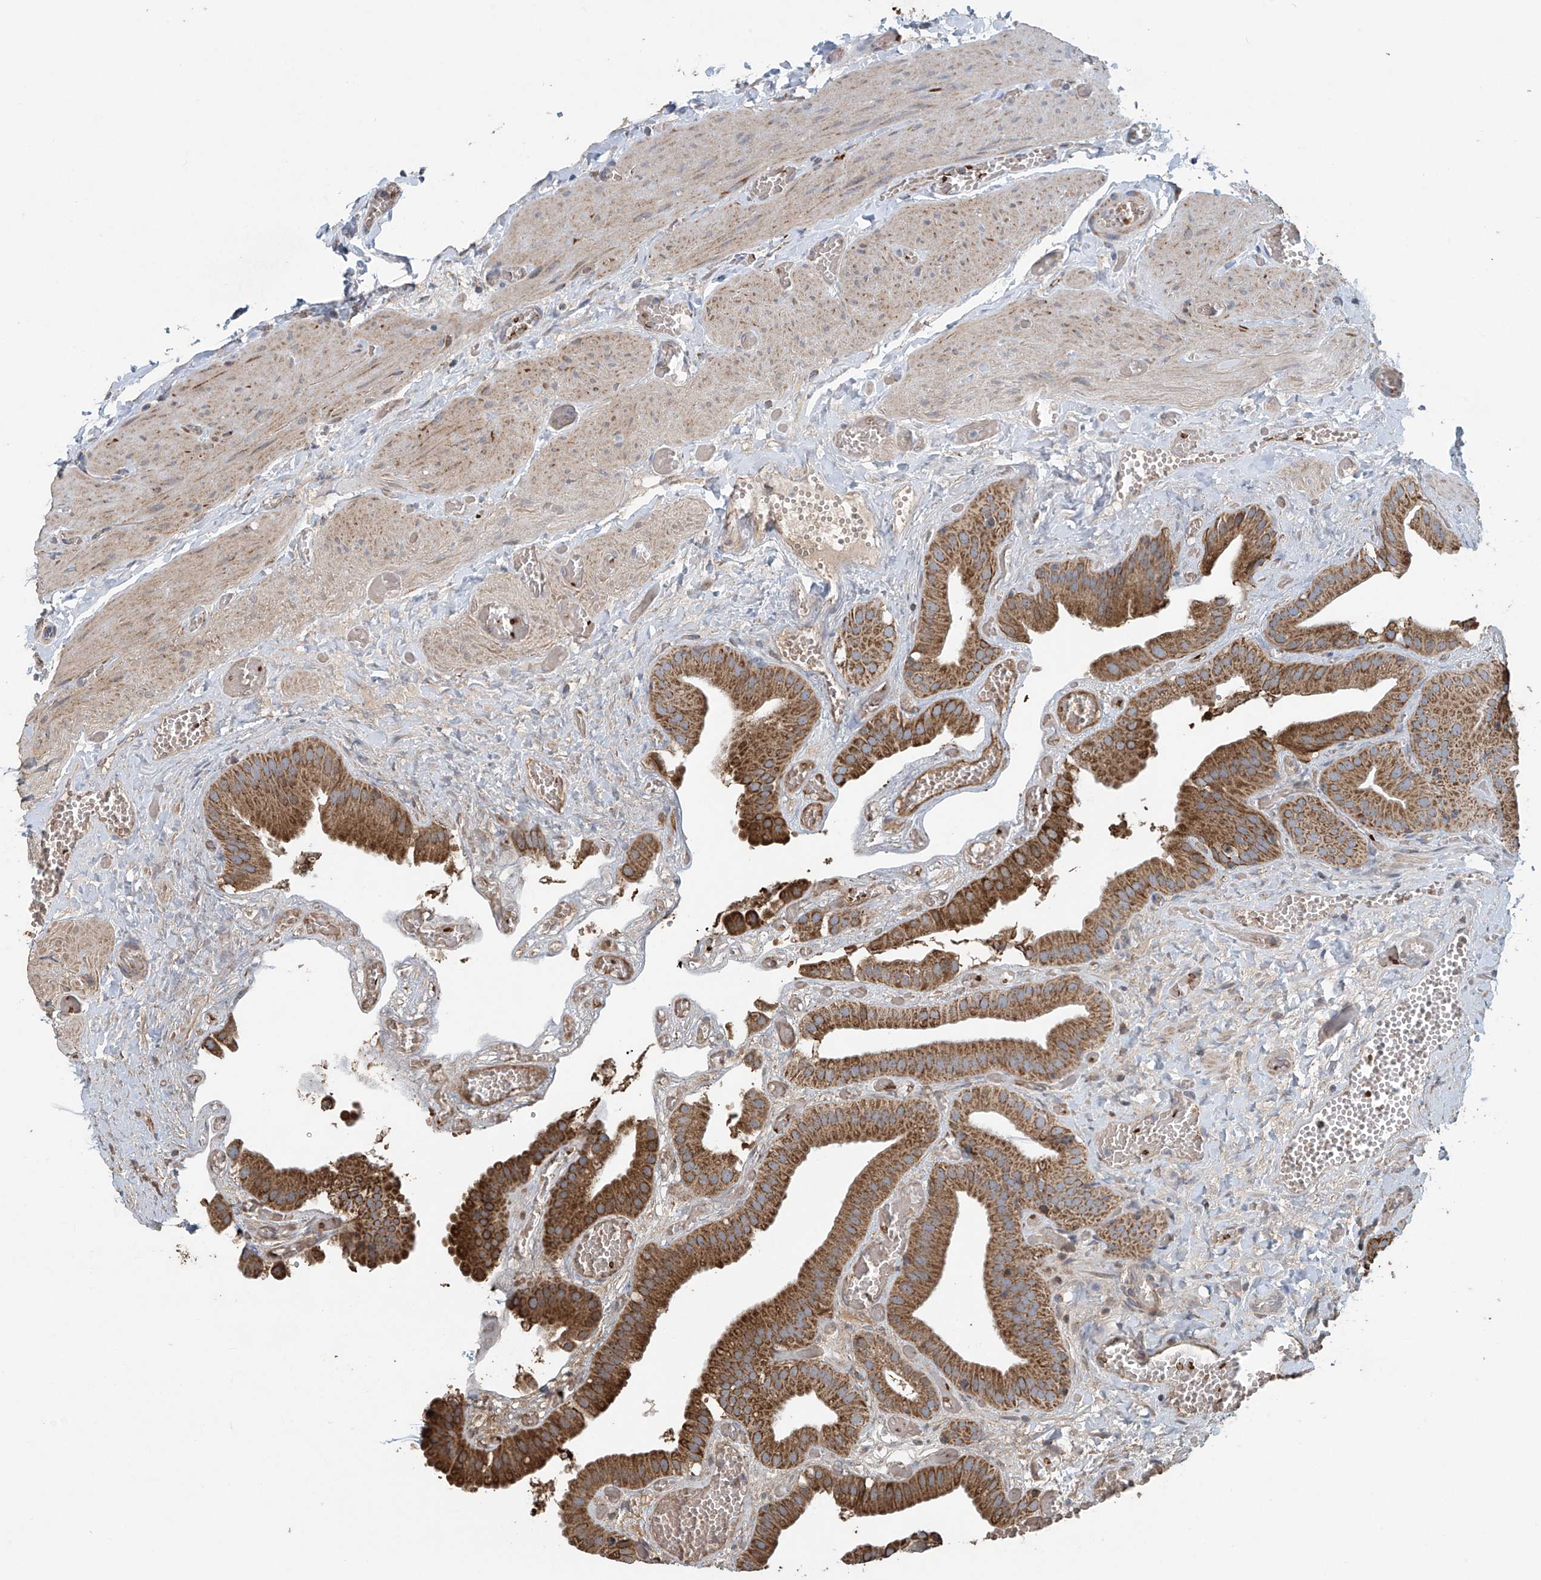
{"staining": {"intensity": "moderate", "quantity": ">75%", "location": "cytoplasmic/membranous"}, "tissue": "gallbladder", "cell_type": "Glandular cells", "image_type": "normal", "snomed": [{"axis": "morphology", "description": "Normal tissue, NOS"}, {"axis": "topography", "description": "Gallbladder"}], "caption": "Immunohistochemical staining of normal gallbladder exhibits moderate cytoplasmic/membranous protein expression in about >75% of glandular cells. Using DAB (brown) and hematoxylin (blue) stains, captured at high magnification using brightfield microscopy.", "gene": "COMMD1", "patient": {"sex": "female", "age": 64}}